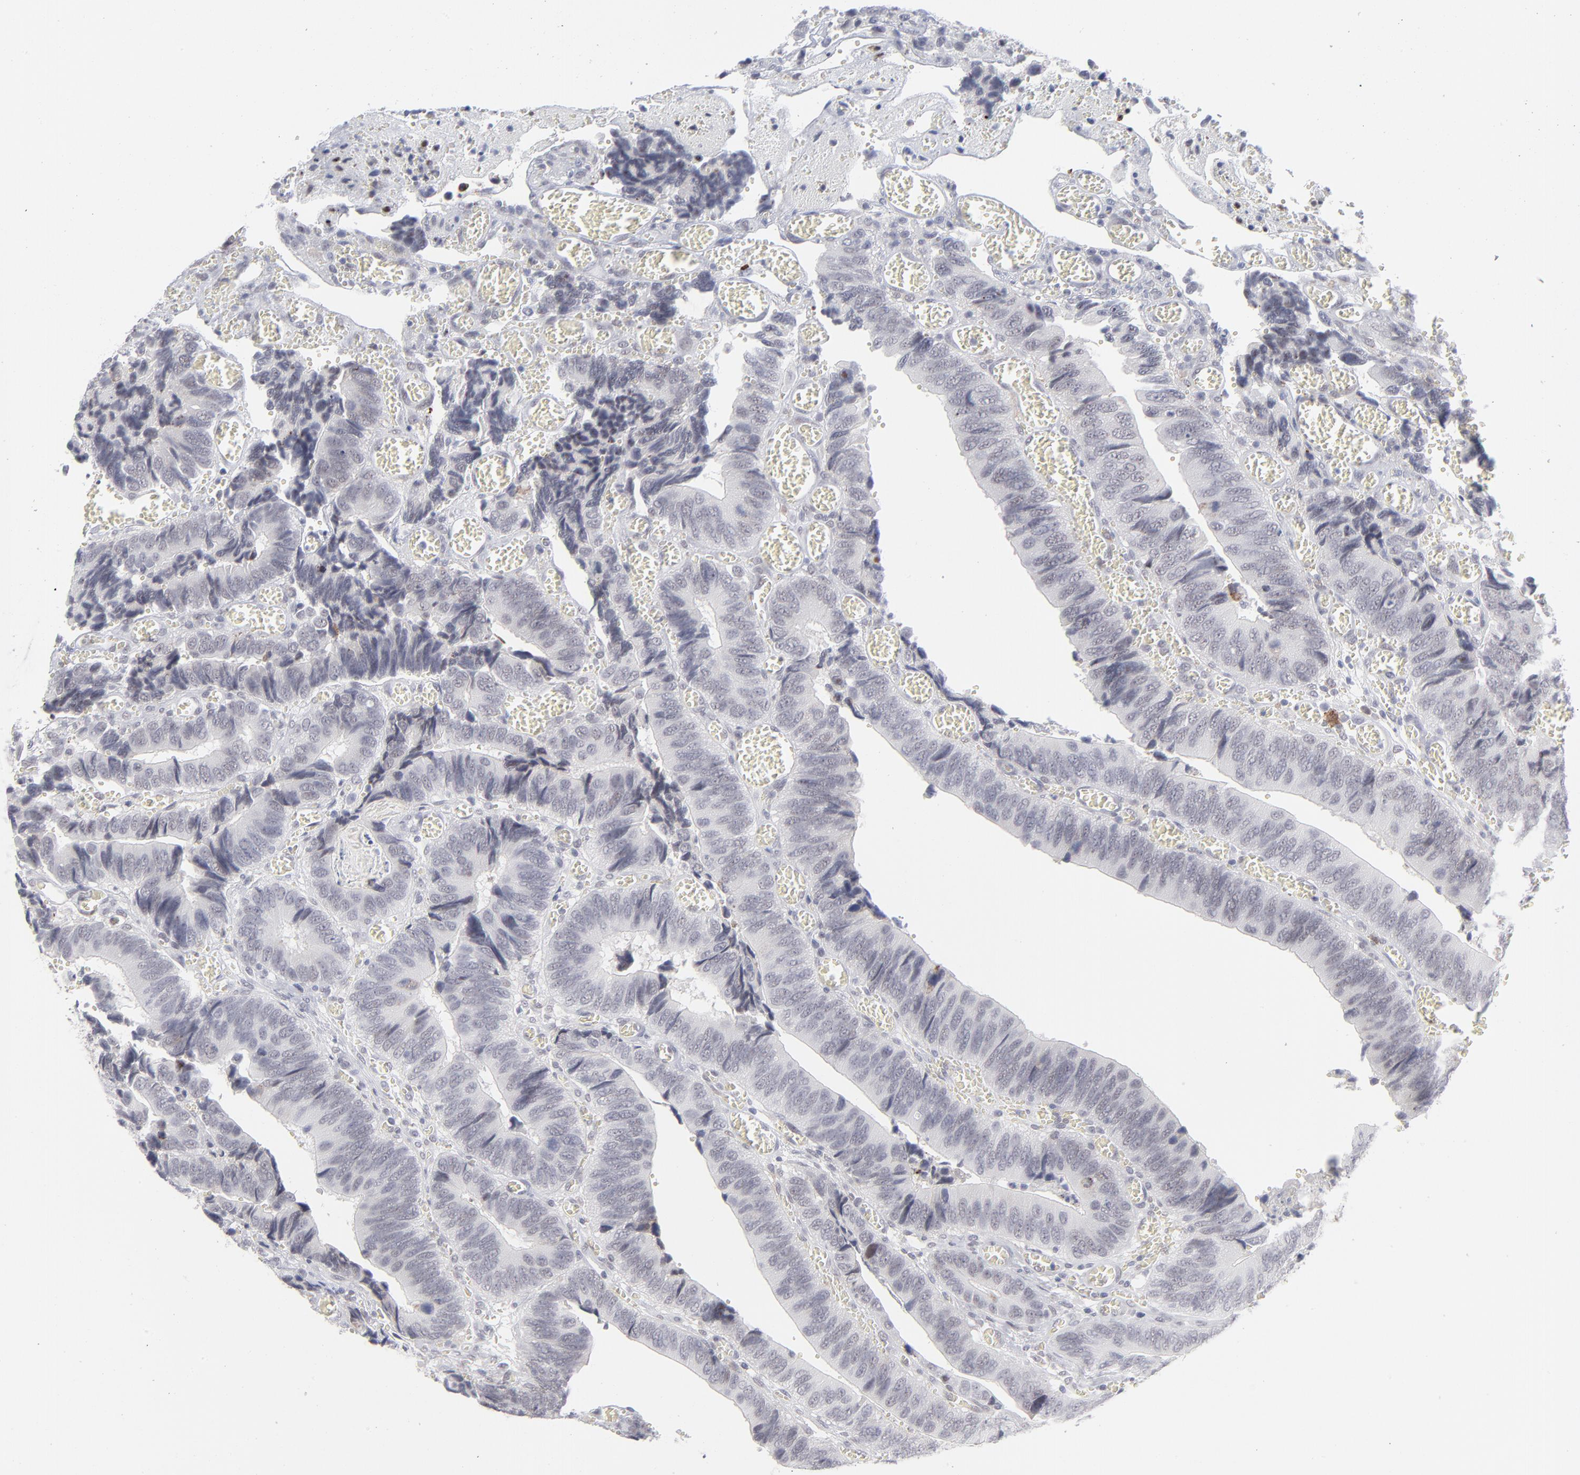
{"staining": {"intensity": "negative", "quantity": "none", "location": "none"}, "tissue": "colorectal cancer", "cell_type": "Tumor cells", "image_type": "cancer", "snomed": [{"axis": "morphology", "description": "Adenocarcinoma, NOS"}, {"axis": "topography", "description": "Colon"}], "caption": "A micrograph of adenocarcinoma (colorectal) stained for a protein exhibits no brown staining in tumor cells. (DAB (3,3'-diaminobenzidine) IHC with hematoxylin counter stain).", "gene": "CCR2", "patient": {"sex": "male", "age": 72}}